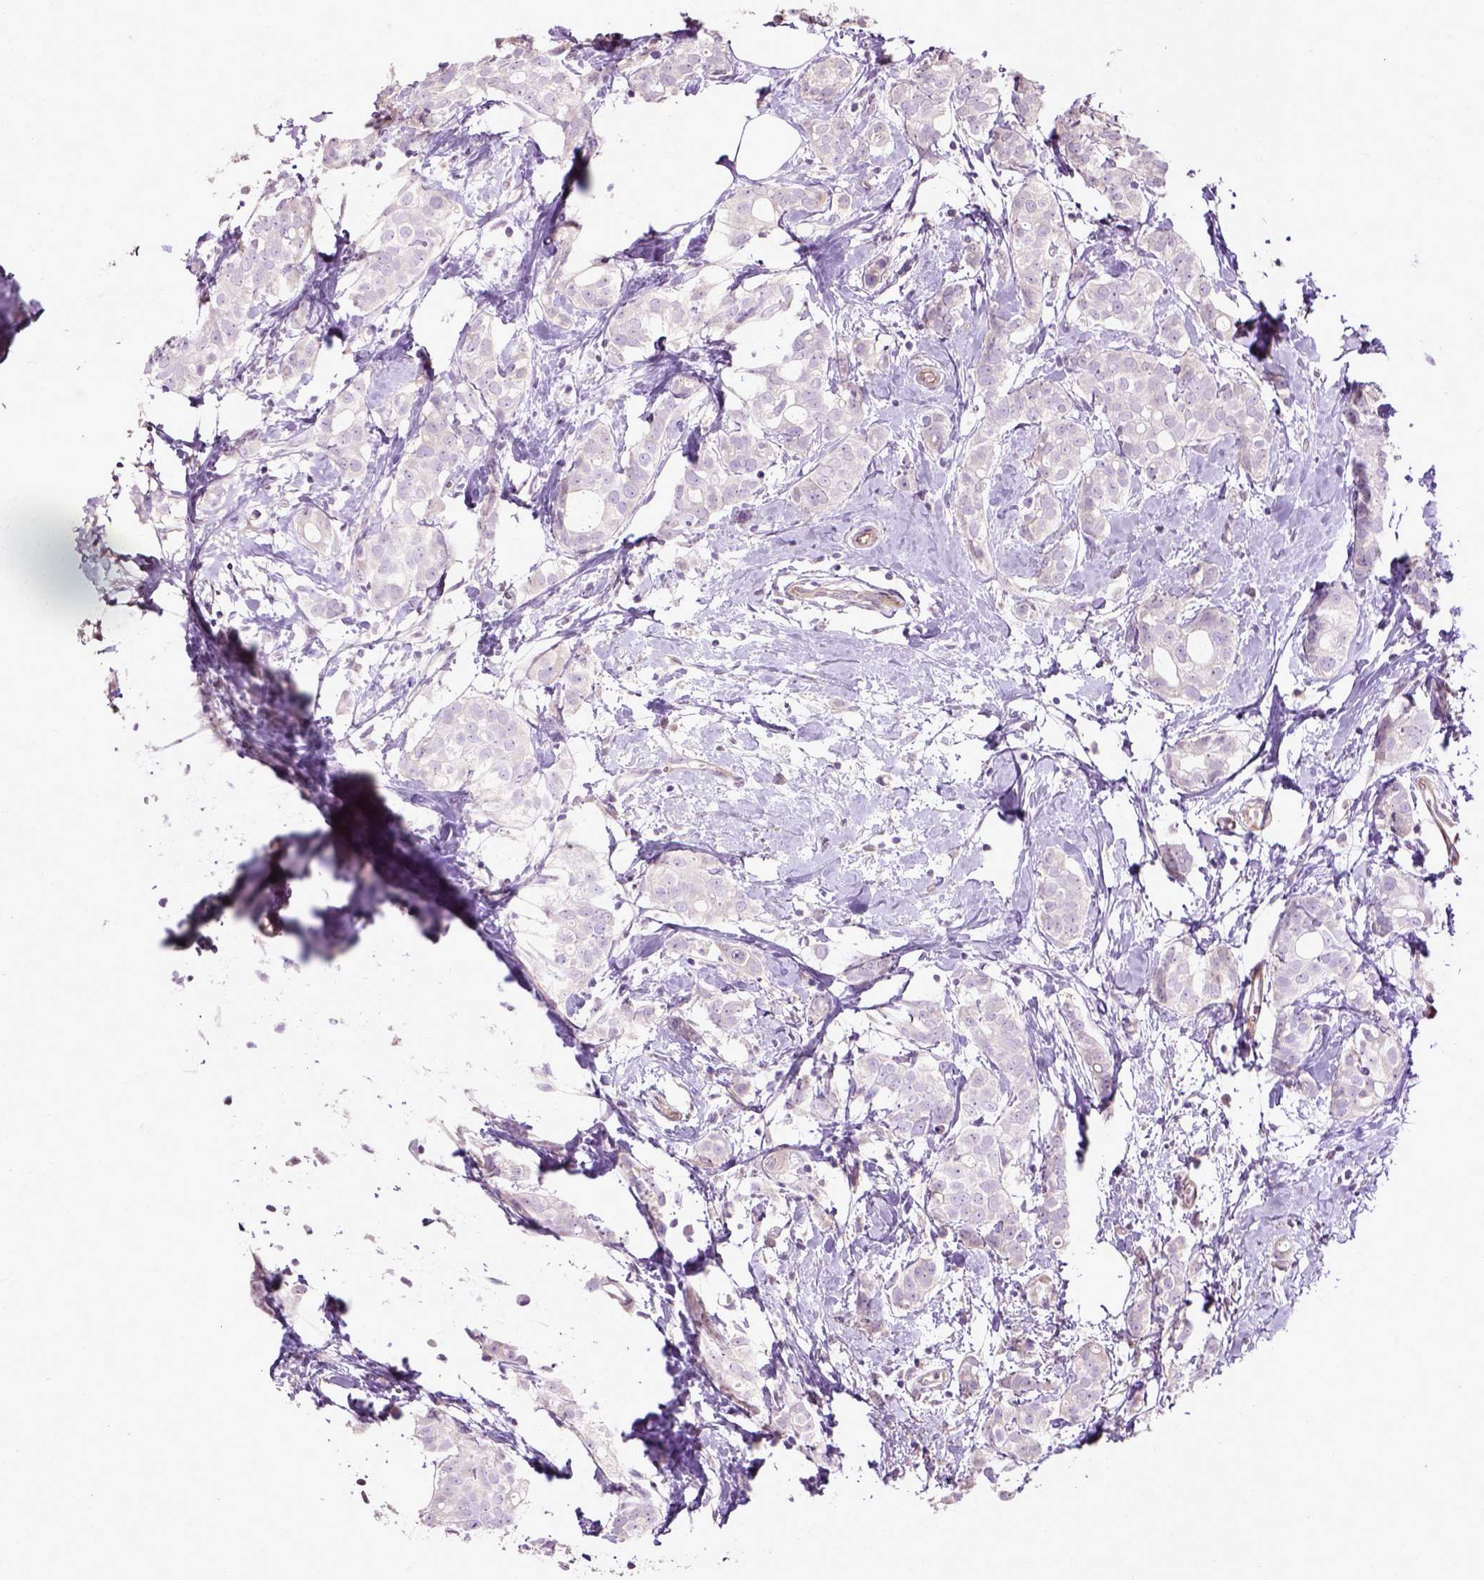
{"staining": {"intensity": "negative", "quantity": "none", "location": "none"}, "tissue": "breast cancer", "cell_type": "Tumor cells", "image_type": "cancer", "snomed": [{"axis": "morphology", "description": "Duct carcinoma"}, {"axis": "topography", "description": "Breast"}], "caption": "IHC of infiltrating ductal carcinoma (breast) demonstrates no positivity in tumor cells.", "gene": "PKP3", "patient": {"sex": "female", "age": 40}}